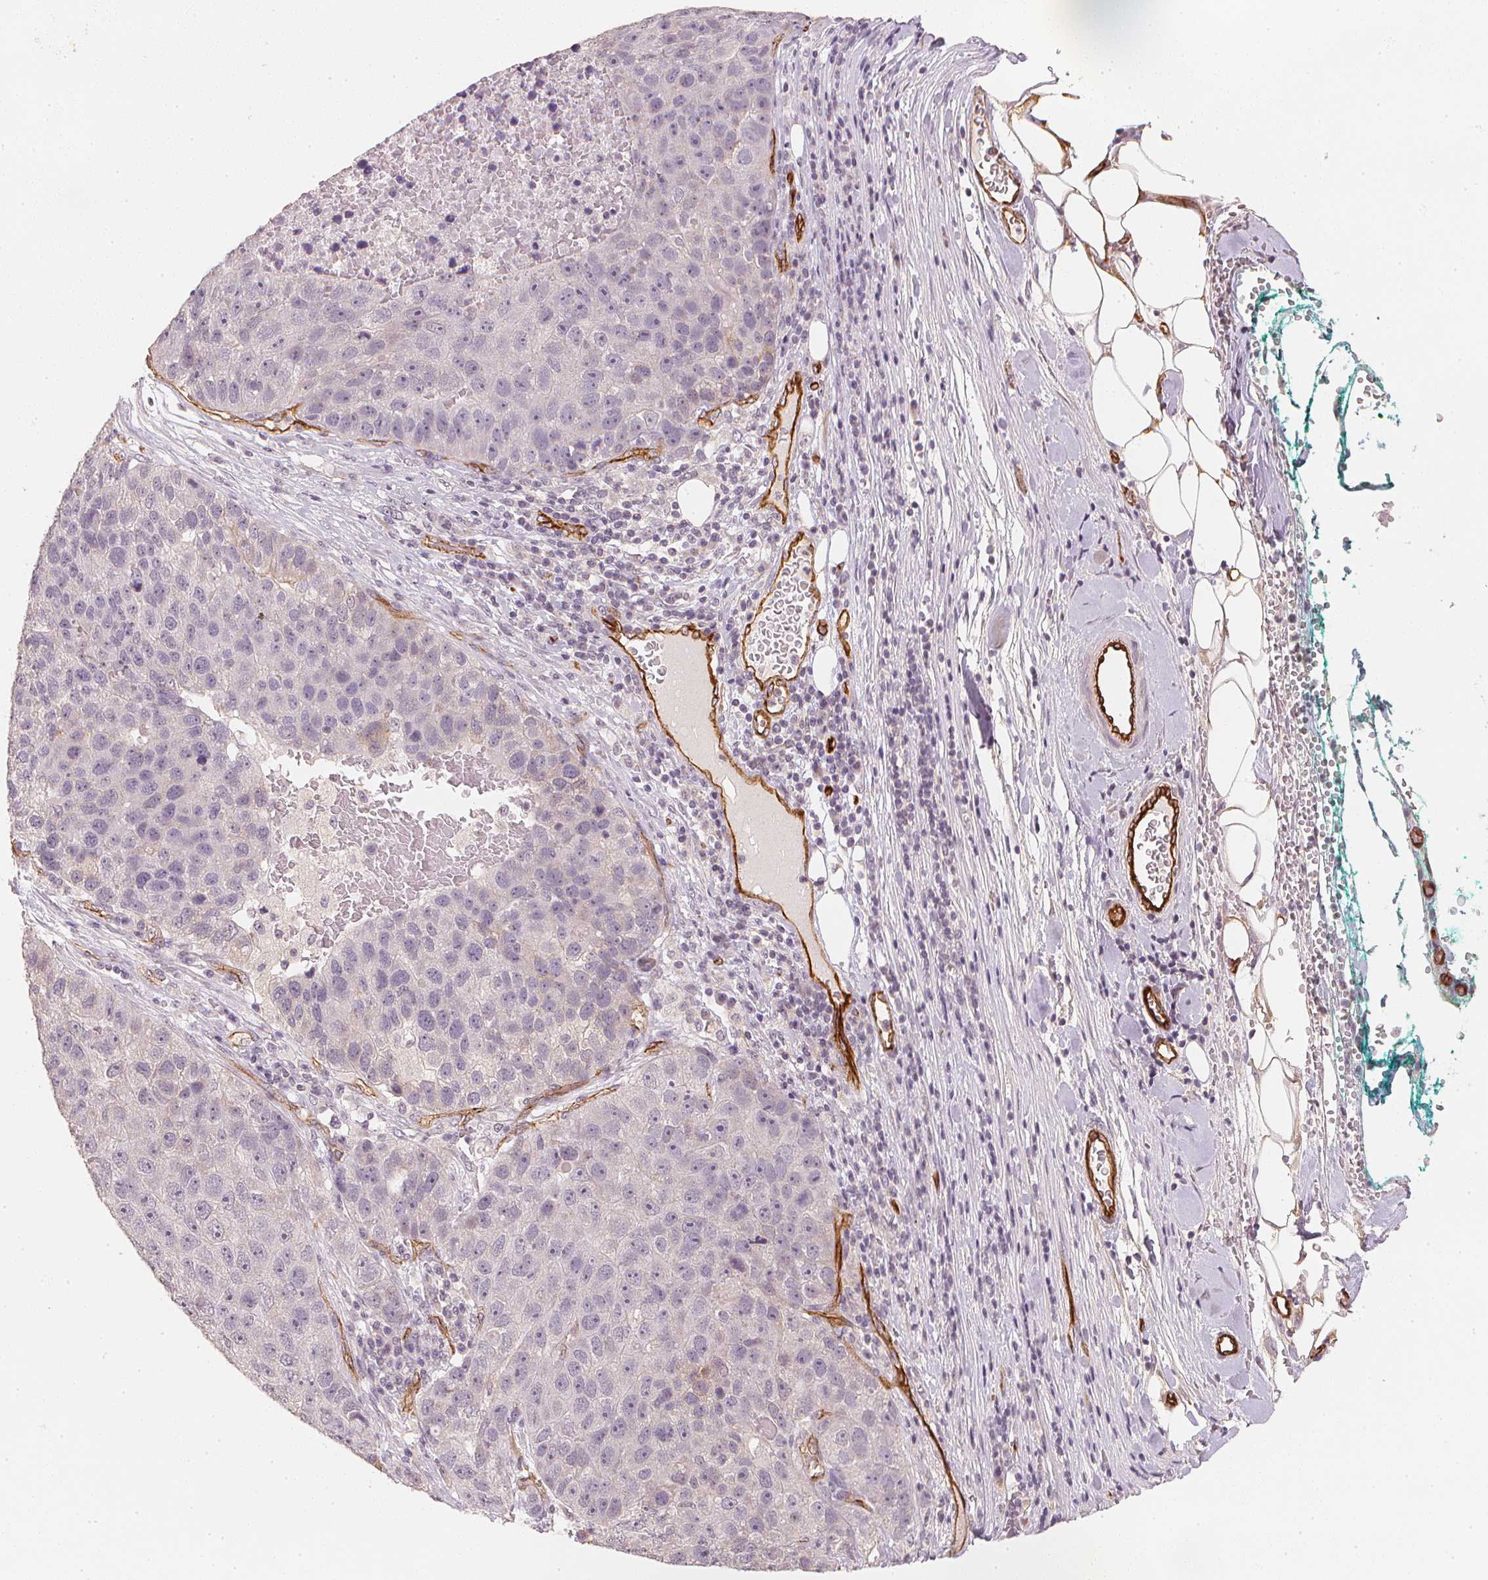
{"staining": {"intensity": "negative", "quantity": "none", "location": "none"}, "tissue": "pancreatic cancer", "cell_type": "Tumor cells", "image_type": "cancer", "snomed": [{"axis": "morphology", "description": "Adenocarcinoma, NOS"}, {"axis": "topography", "description": "Pancreas"}], "caption": "Immunohistochemical staining of adenocarcinoma (pancreatic) shows no significant expression in tumor cells. (IHC, brightfield microscopy, high magnification).", "gene": "CIB1", "patient": {"sex": "female", "age": 61}}